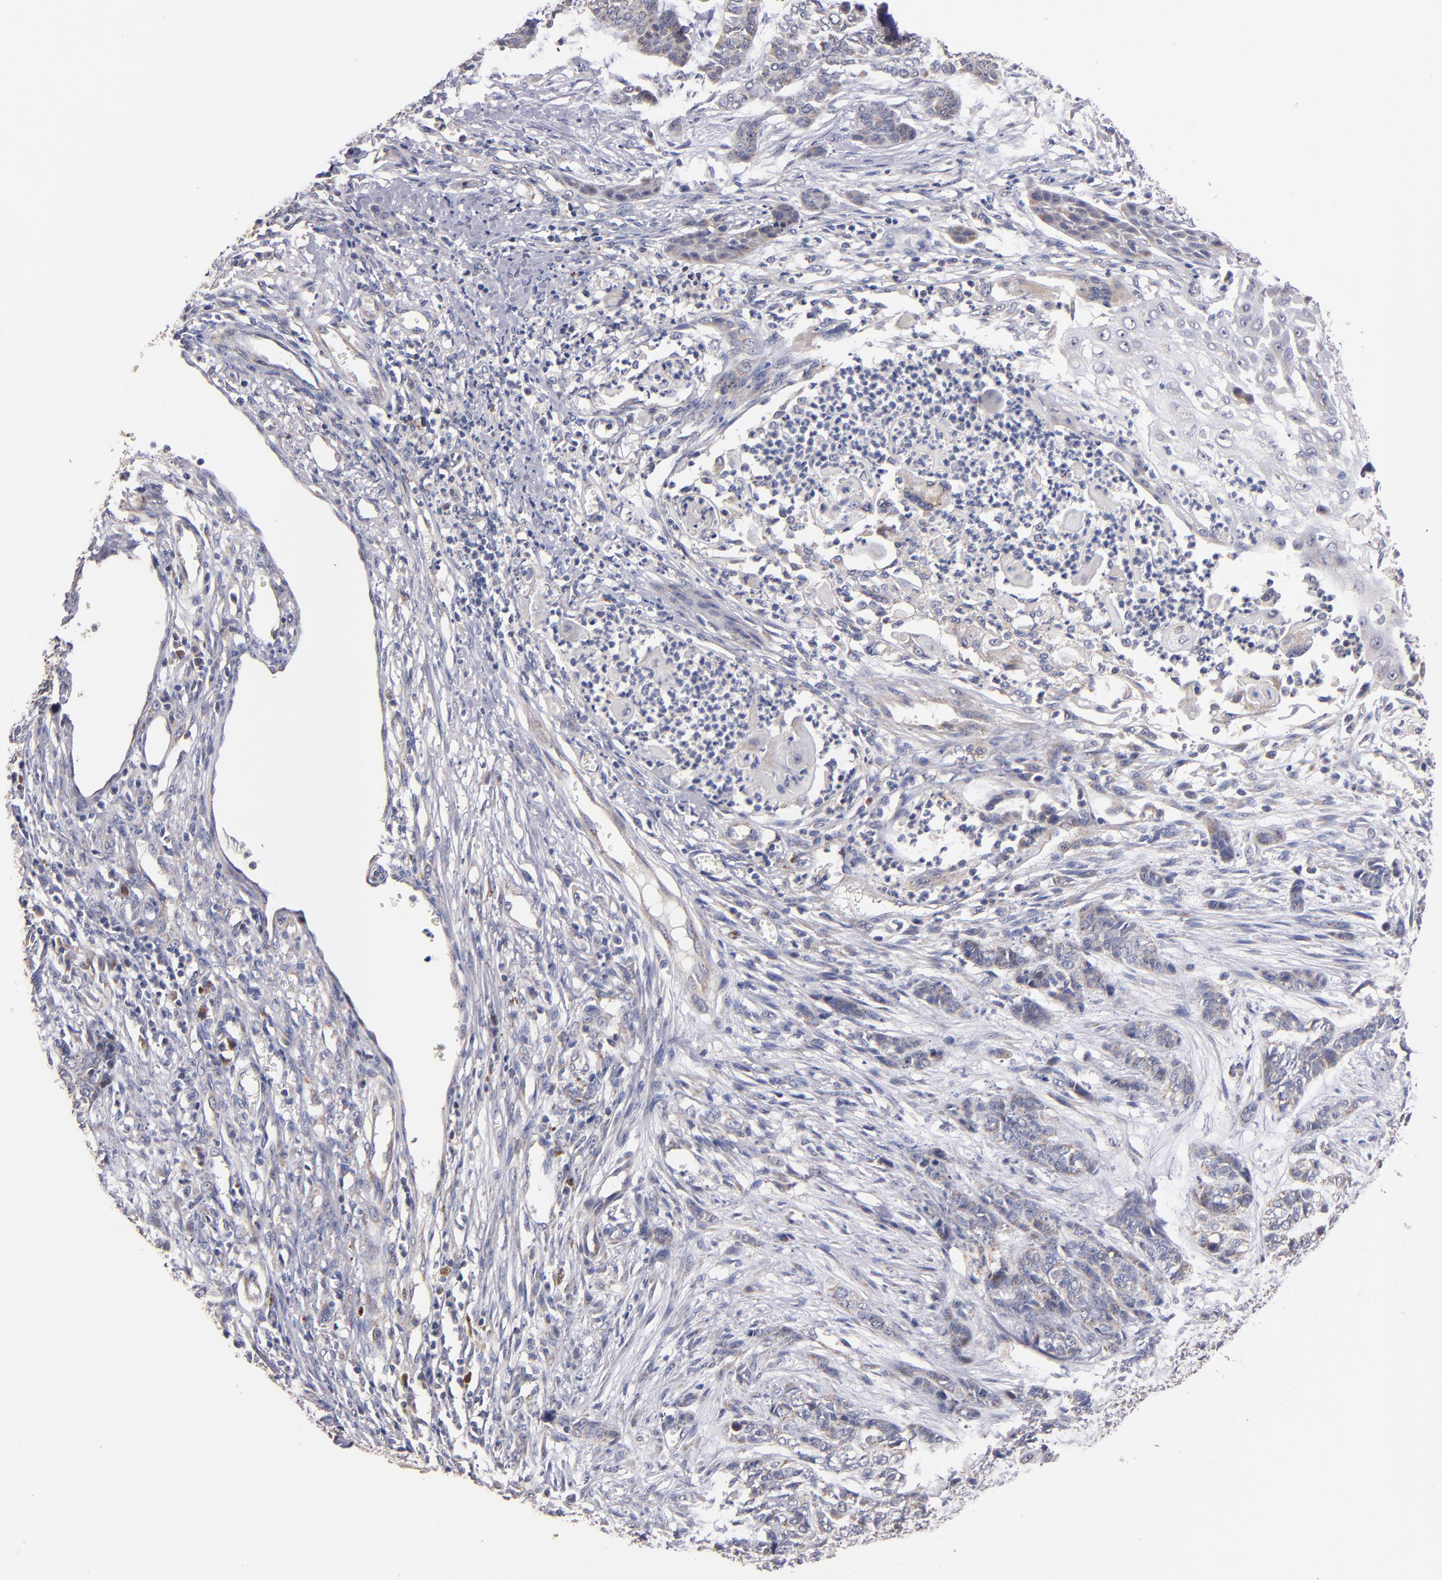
{"staining": {"intensity": "weak", "quantity": "25%-75%", "location": "cytoplasmic/membranous"}, "tissue": "skin cancer", "cell_type": "Tumor cells", "image_type": "cancer", "snomed": [{"axis": "morphology", "description": "Basal cell carcinoma"}, {"axis": "topography", "description": "Skin"}], "caption": "Protein staining reveals weak cytoplasmic/membranous expression in approximately 25%-75% of tumor cells in skin cancer. (brown staining indicates protein expression, while blue staining denotes nuclei).", "gene": "DIABLO", "patient": {"sex": "female", "age": 64}}